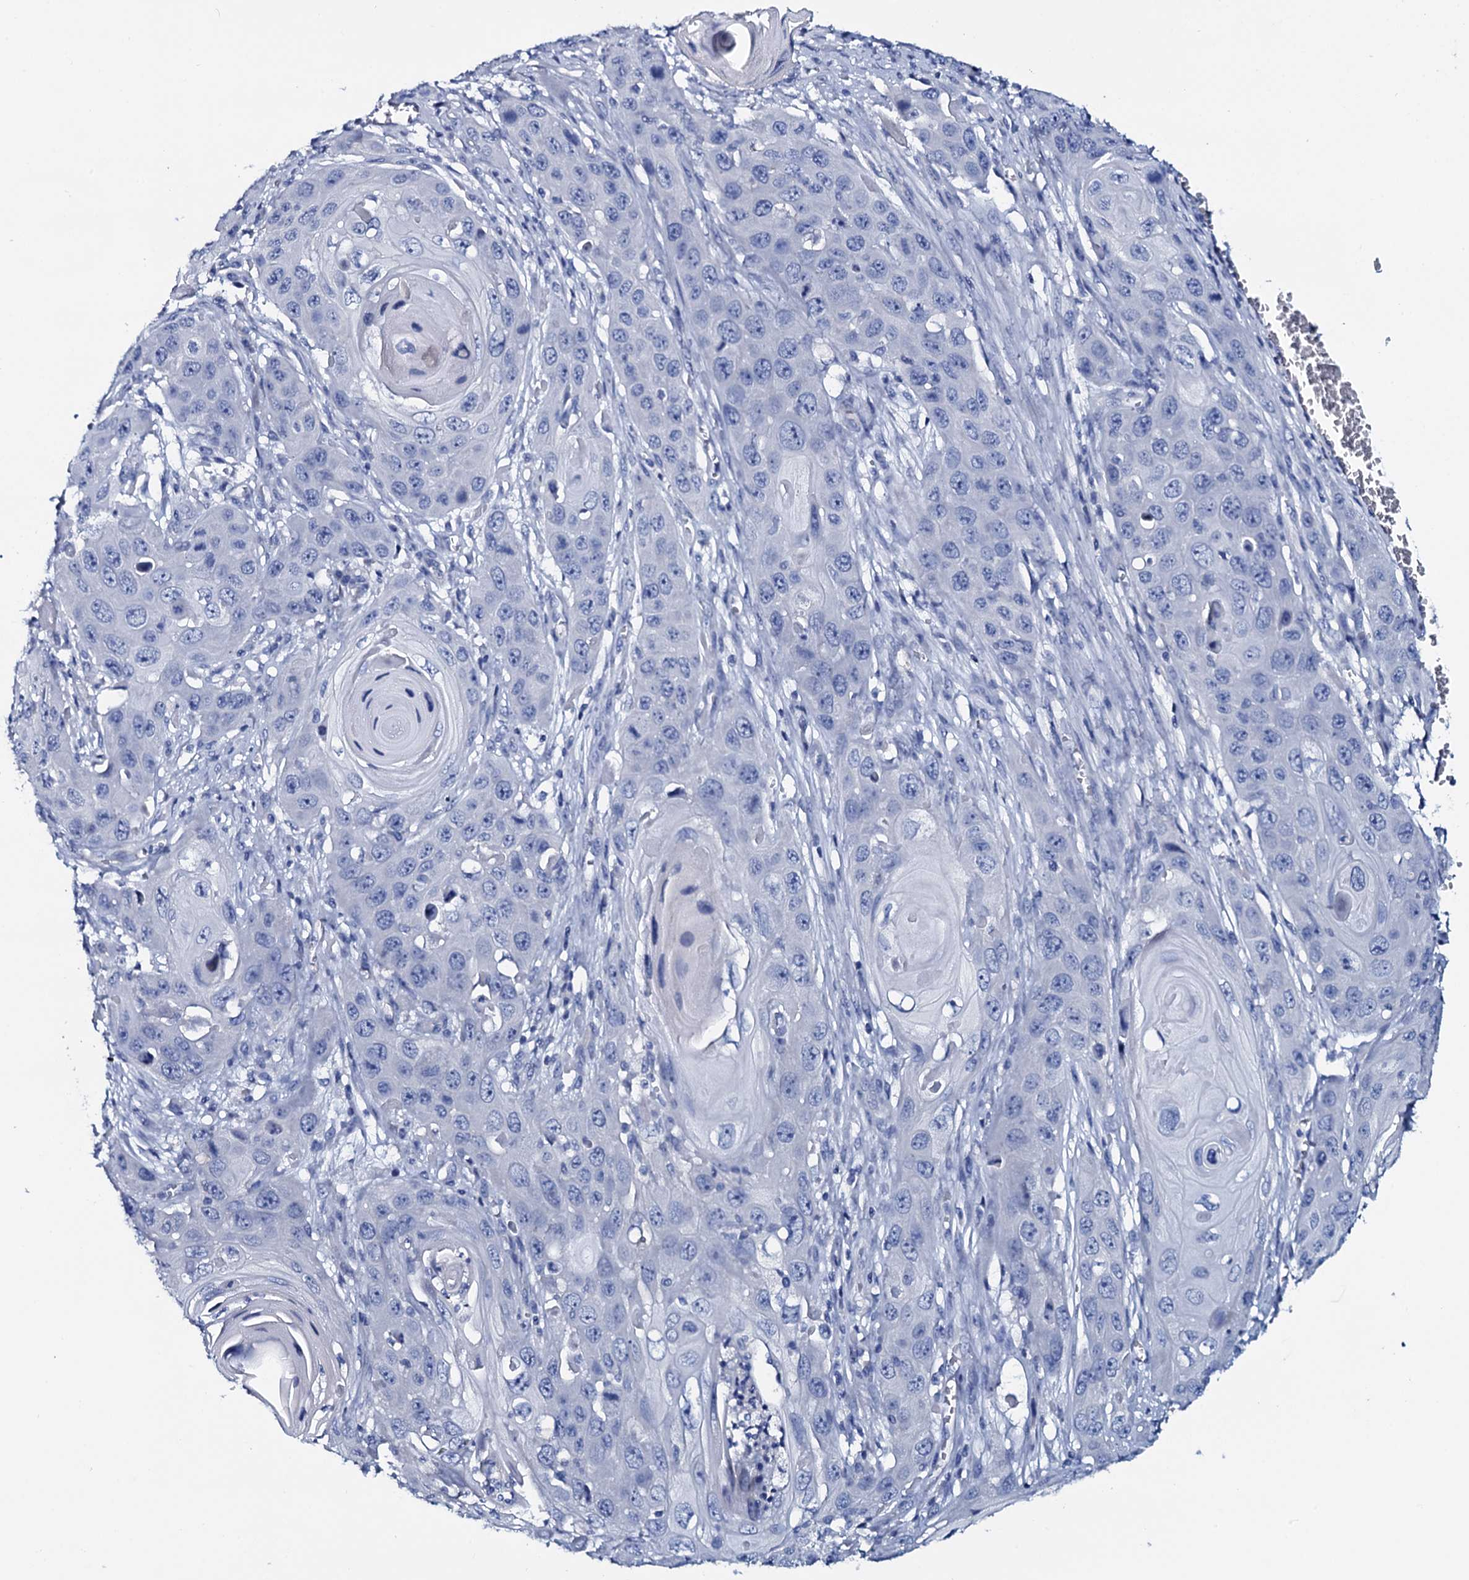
{"staining": {"intensity": "negative", "quantity": "none", "location": "none"}, "tissue": "skin cancer", "cell_type": "Tumor cells", "image_type": "cancer", "snomed": [{"axis": "morphology", "description": "Squamous cell carcinoma, NOS"}, {"axis": "topography", "description": "Skin"}], "caption": "Tumor cells show no significant protein positivity in skin cancer.", "gene": "GYS2", "patient": {"sex": "male", "age": 55}}